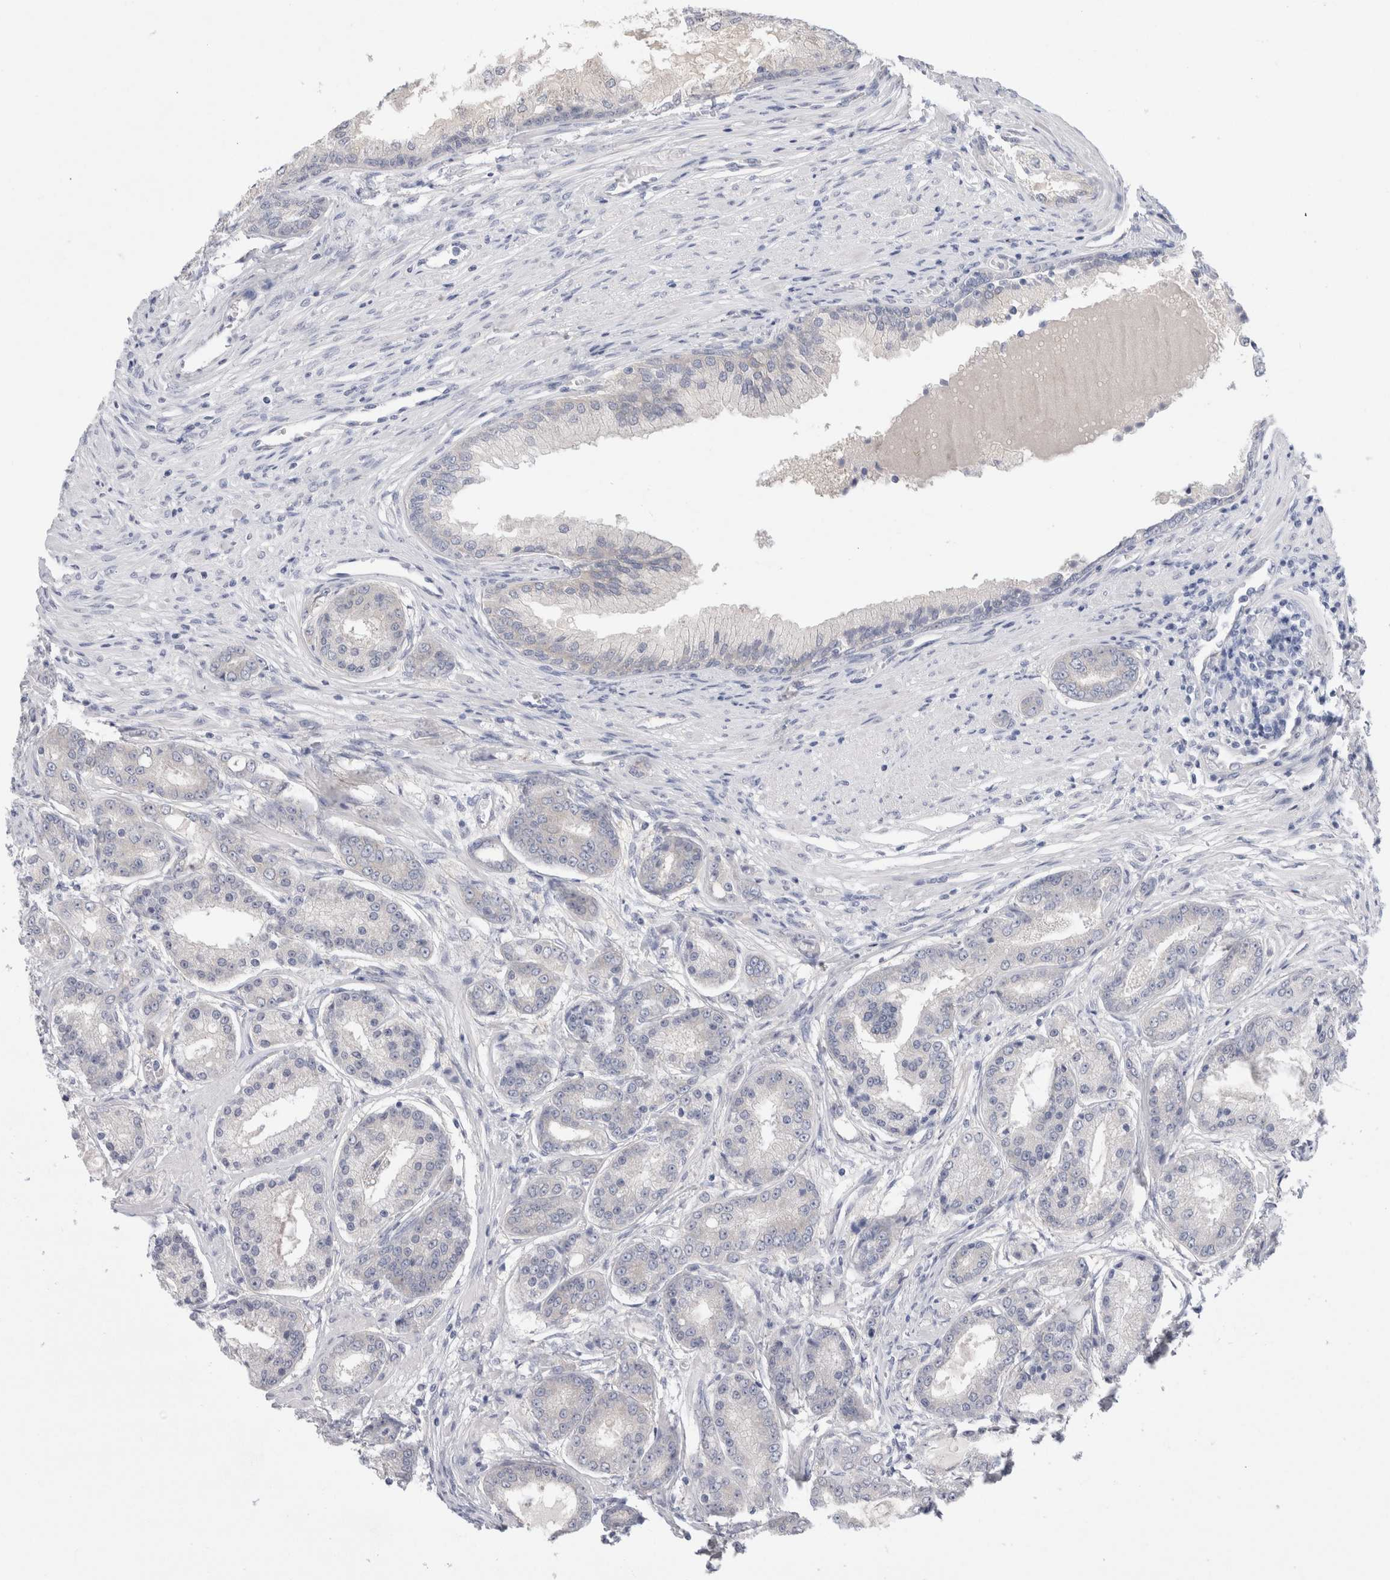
{"staining": {"intensity": "negative", "quantity": "none", "location": "none"}, "tissue": "prostate cancer", "cell_type": "Tumor cells", "image_type": "cancer", "snomed": [{"axis": "morphology", "description": "Adenocarcinoma, High grade"}, {"axis": "topography", "description": "Prostate"}], "caption": "A high-resolution photomicrograph shows IHC staining of prostate cancer (high-grade adenocarcinoma), which reveals no significant expression in tumor cells.", "gene": "WIPF2", "patient": {"sex": "male", "age": 59}}